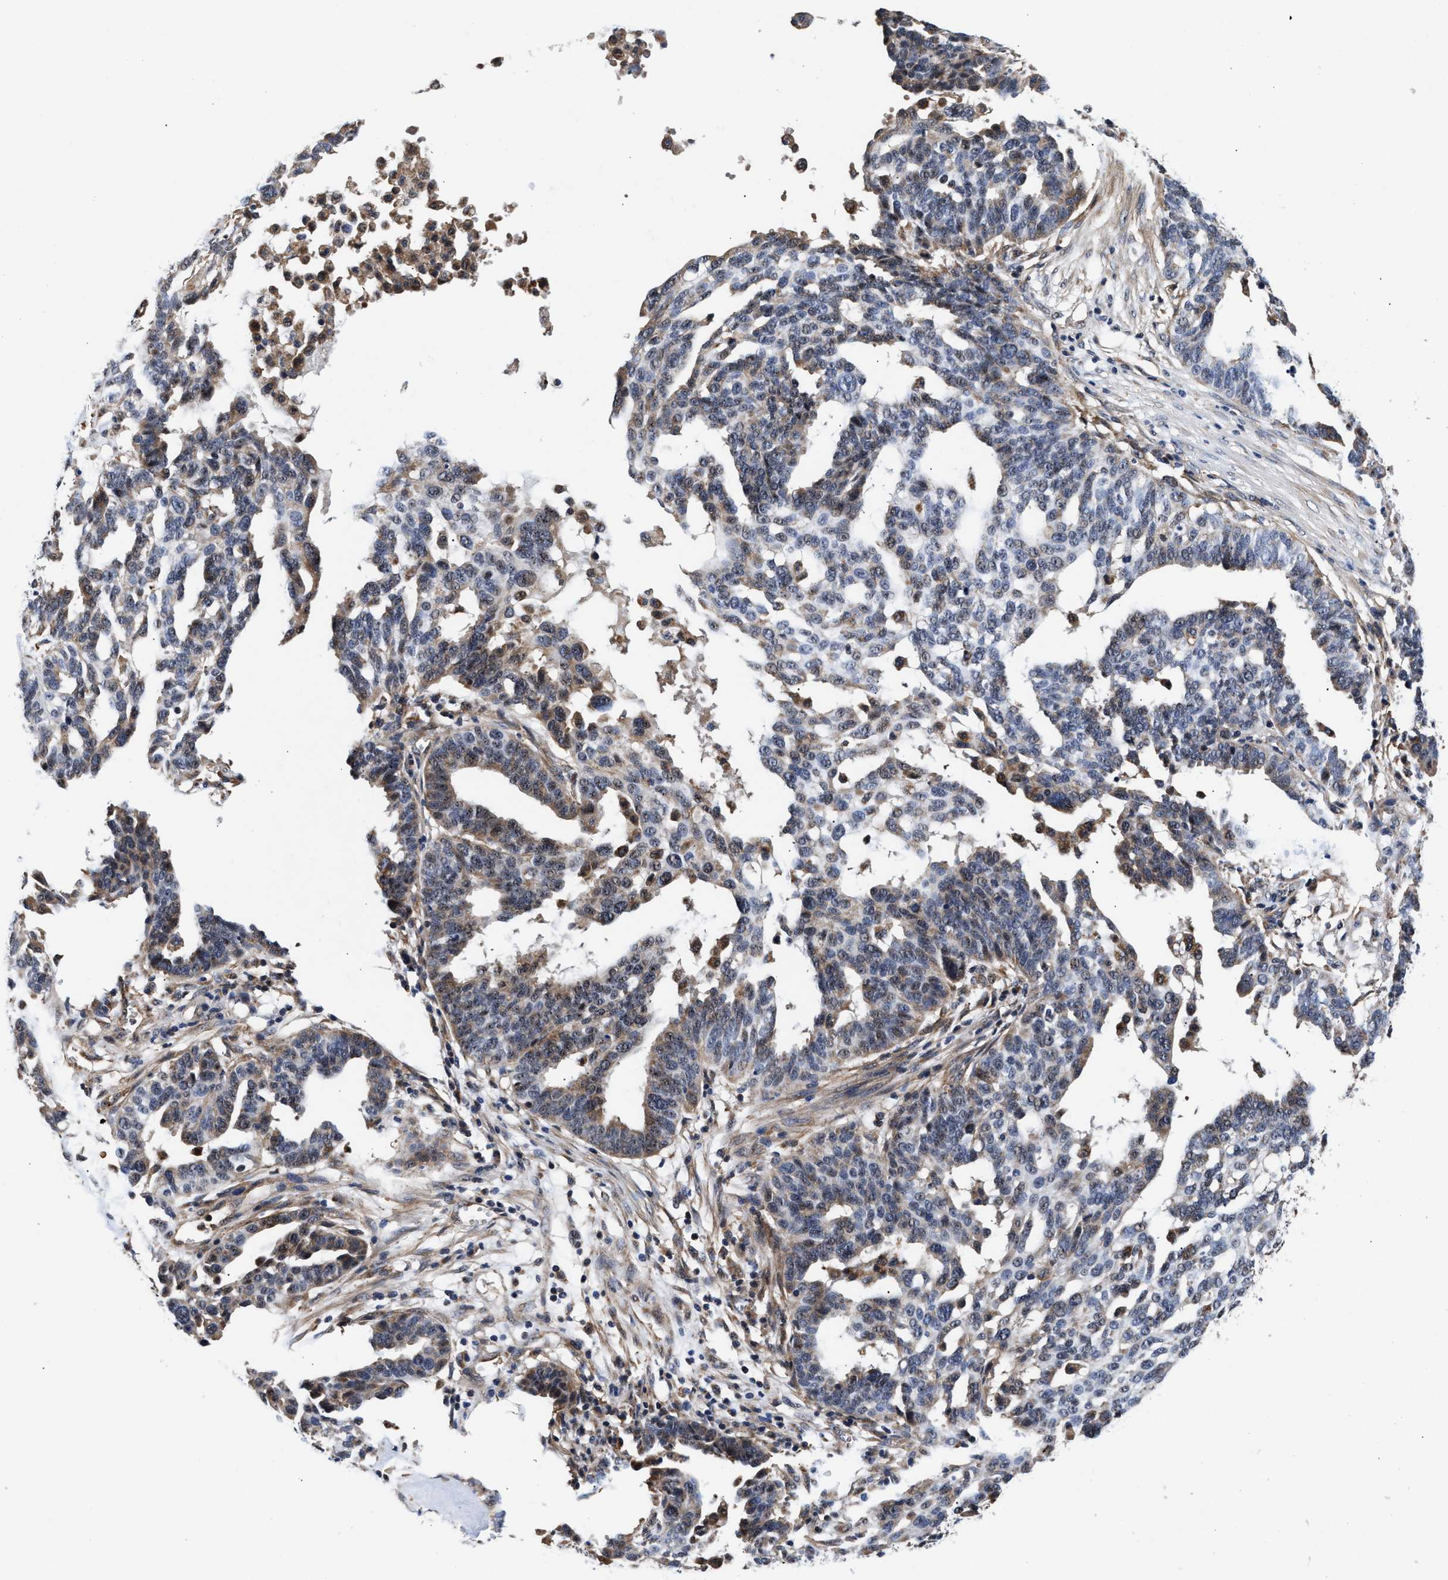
{"staining": {"intensity": "weak", "quantity": "25%-75%", "location": "cytoplasmic/membranous"}, "tissue": "ovarian cancer", "cell_type": "Tumor cells", "image_type": "cancer", "snomed": [{"axis": "morphology", "description": "Cystadenocarcinoma, serous, NOS"}, {"axis": "topography", "description": "Ovary"}], "caption": "Serous cystadenocarcinoma (ovarian) stained with a brown dye demonstrates weak cytoplasmic/membranous positive expression in about 25%-75% of tumor cells.", "gene": "SGK1", "patient": {"sex": "female", "age": 59}}